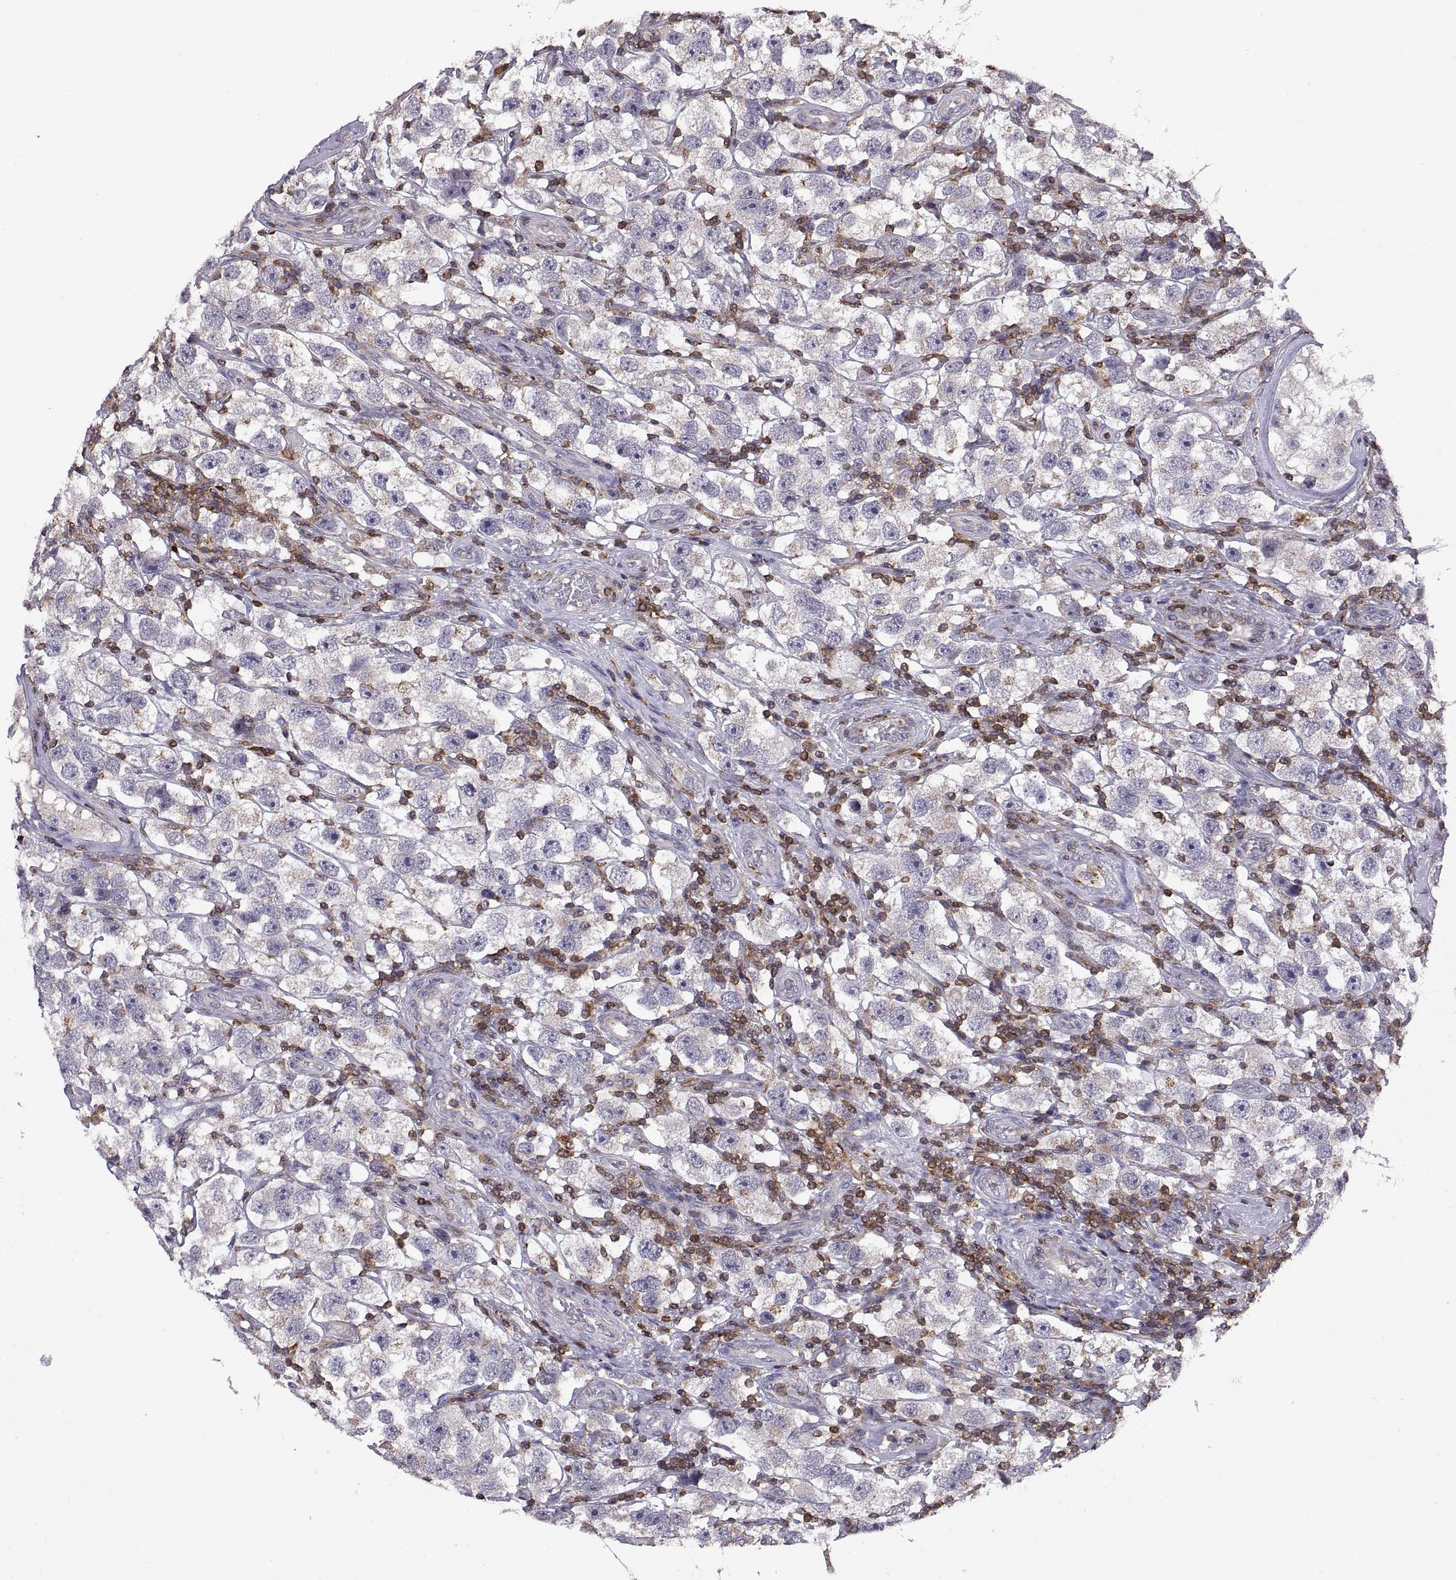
{"staining": {"intensity": "negative", "quantity": "none", "location": "none"}, "tissue": "testis cancer", "cell_type": "Tumor cells", "image_type": "cancer", "snomed": [{"axis": "morphology", "description": "Seminoma, NOS"}, {"axis": "topography", "description": "Testis"}], "caption": "The immunohistochemistry (IHC) histopathology image has no significant staining in tumor cells of testis cancer tissue. (Stains: DAB immunohistochemistry with hematoxylin counter stain, Microscopy: brightfield microscopy at high magnification).", "gene": "ACAP1", "patient": {"sex": "male", "age": 26}}